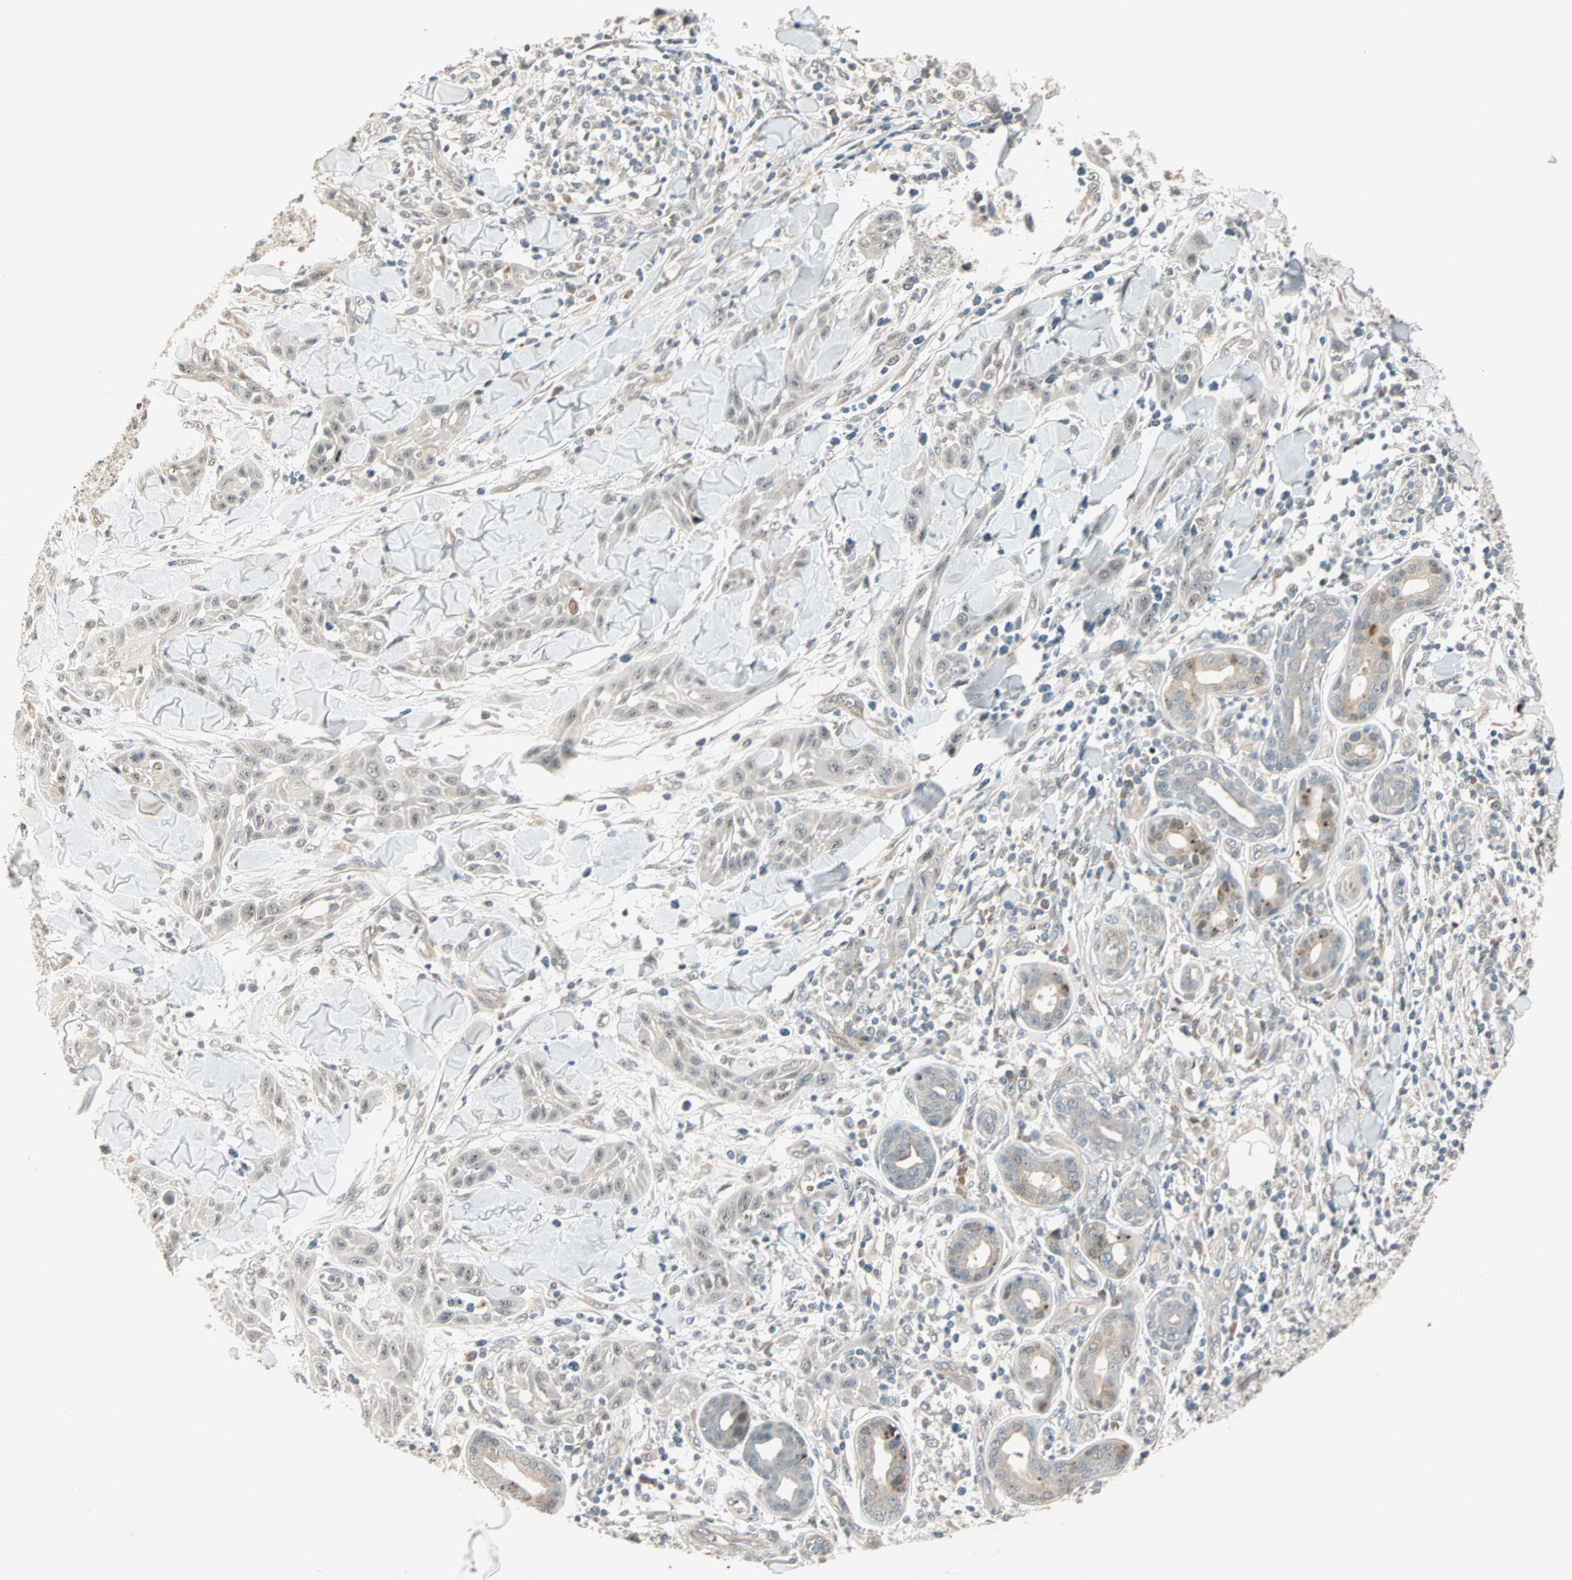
{"staining": {"intensity": "negative", "quantity": "none", "location": "none"}, "tissue": "skin cancer", "cell_type": "Tumor cells", "image_type": "cancer", "snomed": [{"axis": "morphology", "description": "Squamous cell carcinoma, NOS"}, {"axis": "topography", "description": "Skin"}], "caption": "Photomicrograph shows no significant protein staining in tumor cells of skin cancer (squamous cell carcinoma).", "gene": "ACSL5", "patient": {"sex": "male", "age": 24}}